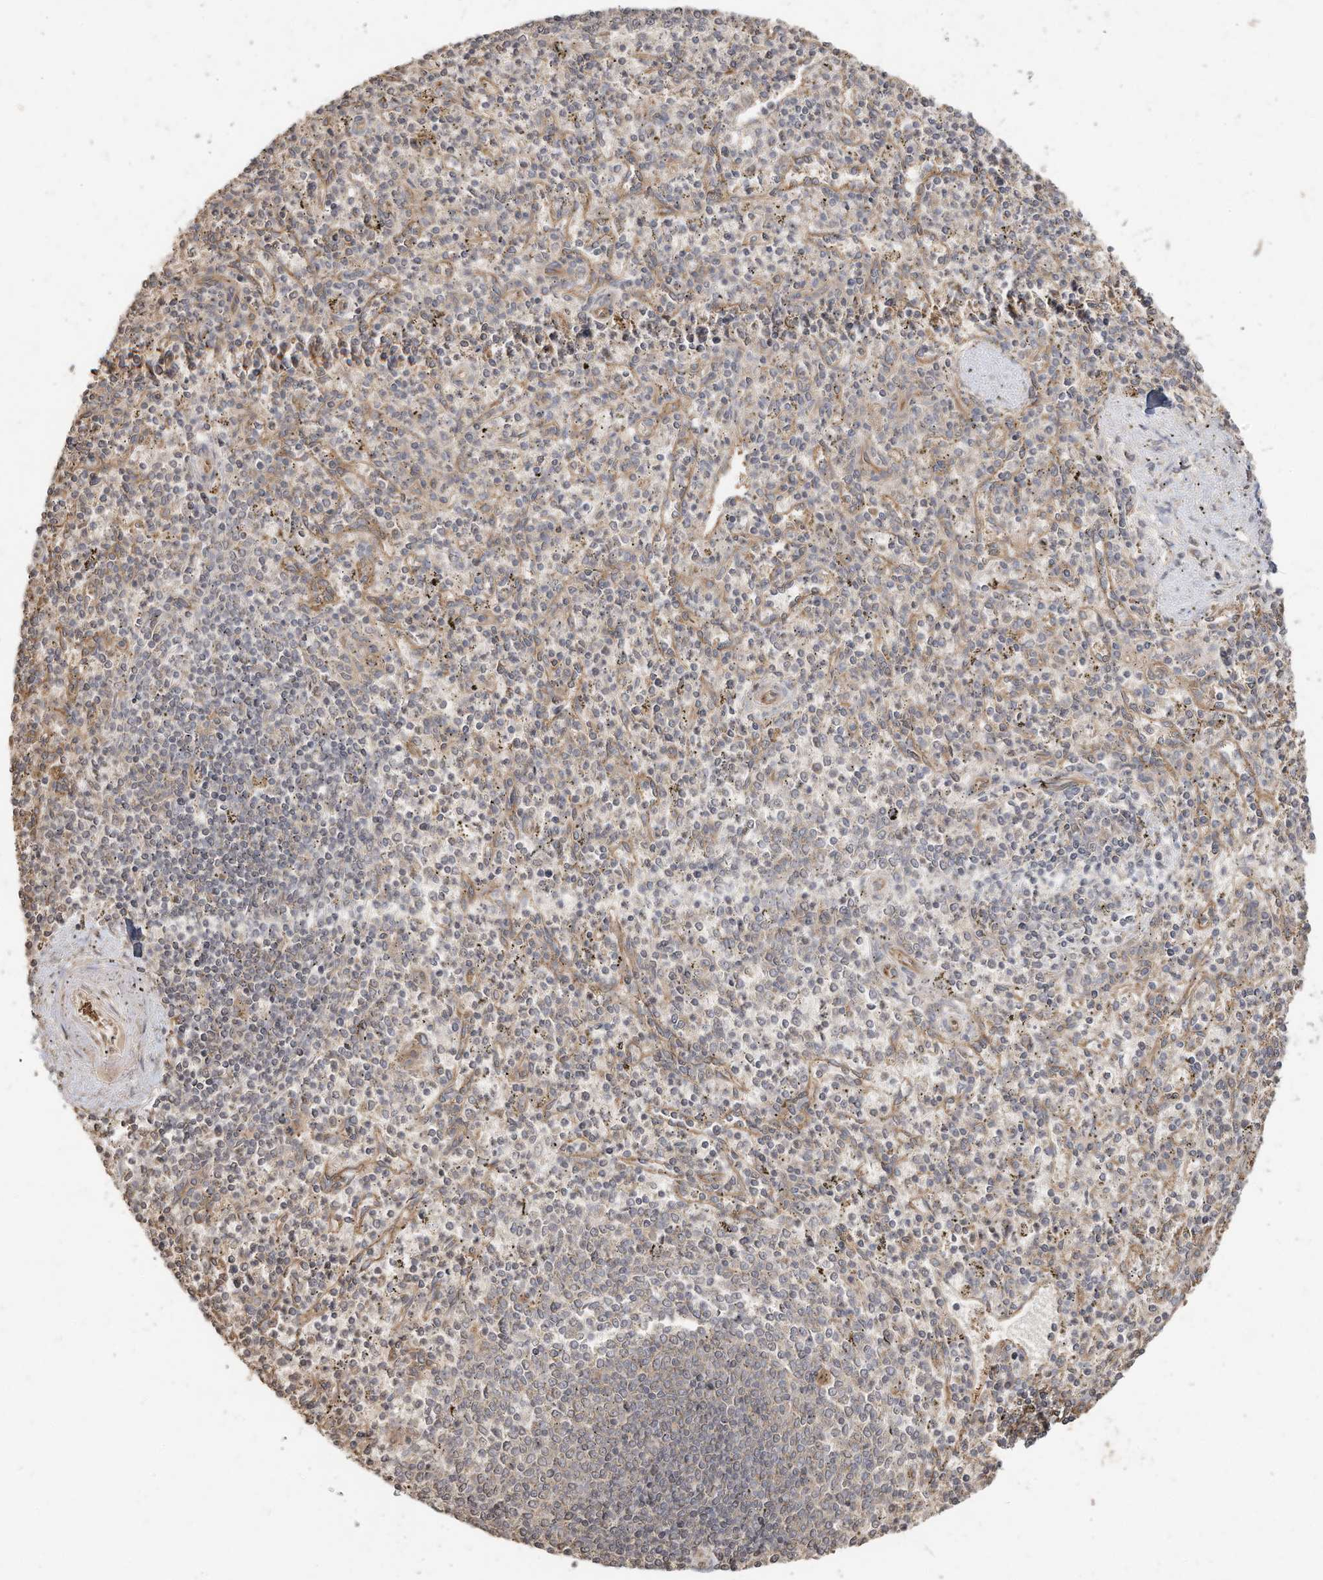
{"staining": {"intensity": "weak", "quantity": "<25%", "location": "cytoplasmic/membranous"}, "tissue": "spleen", "cell_type": "Cells in red pulp", "image_type": "normal", "snomed": [{"axis": "morphology", "description": "Normal tissue, NOS"}, {"axis": "topography", "description": "Spleen"}], "caption": "Immunohistochemistry (IHC) micrograph of normal spleen: human spleen stained with DAB demonstrates no significant protein staining in cells in red pulp.", "gene": "DYNC1I2", "patient": {"sex": "male", "age": 72}}